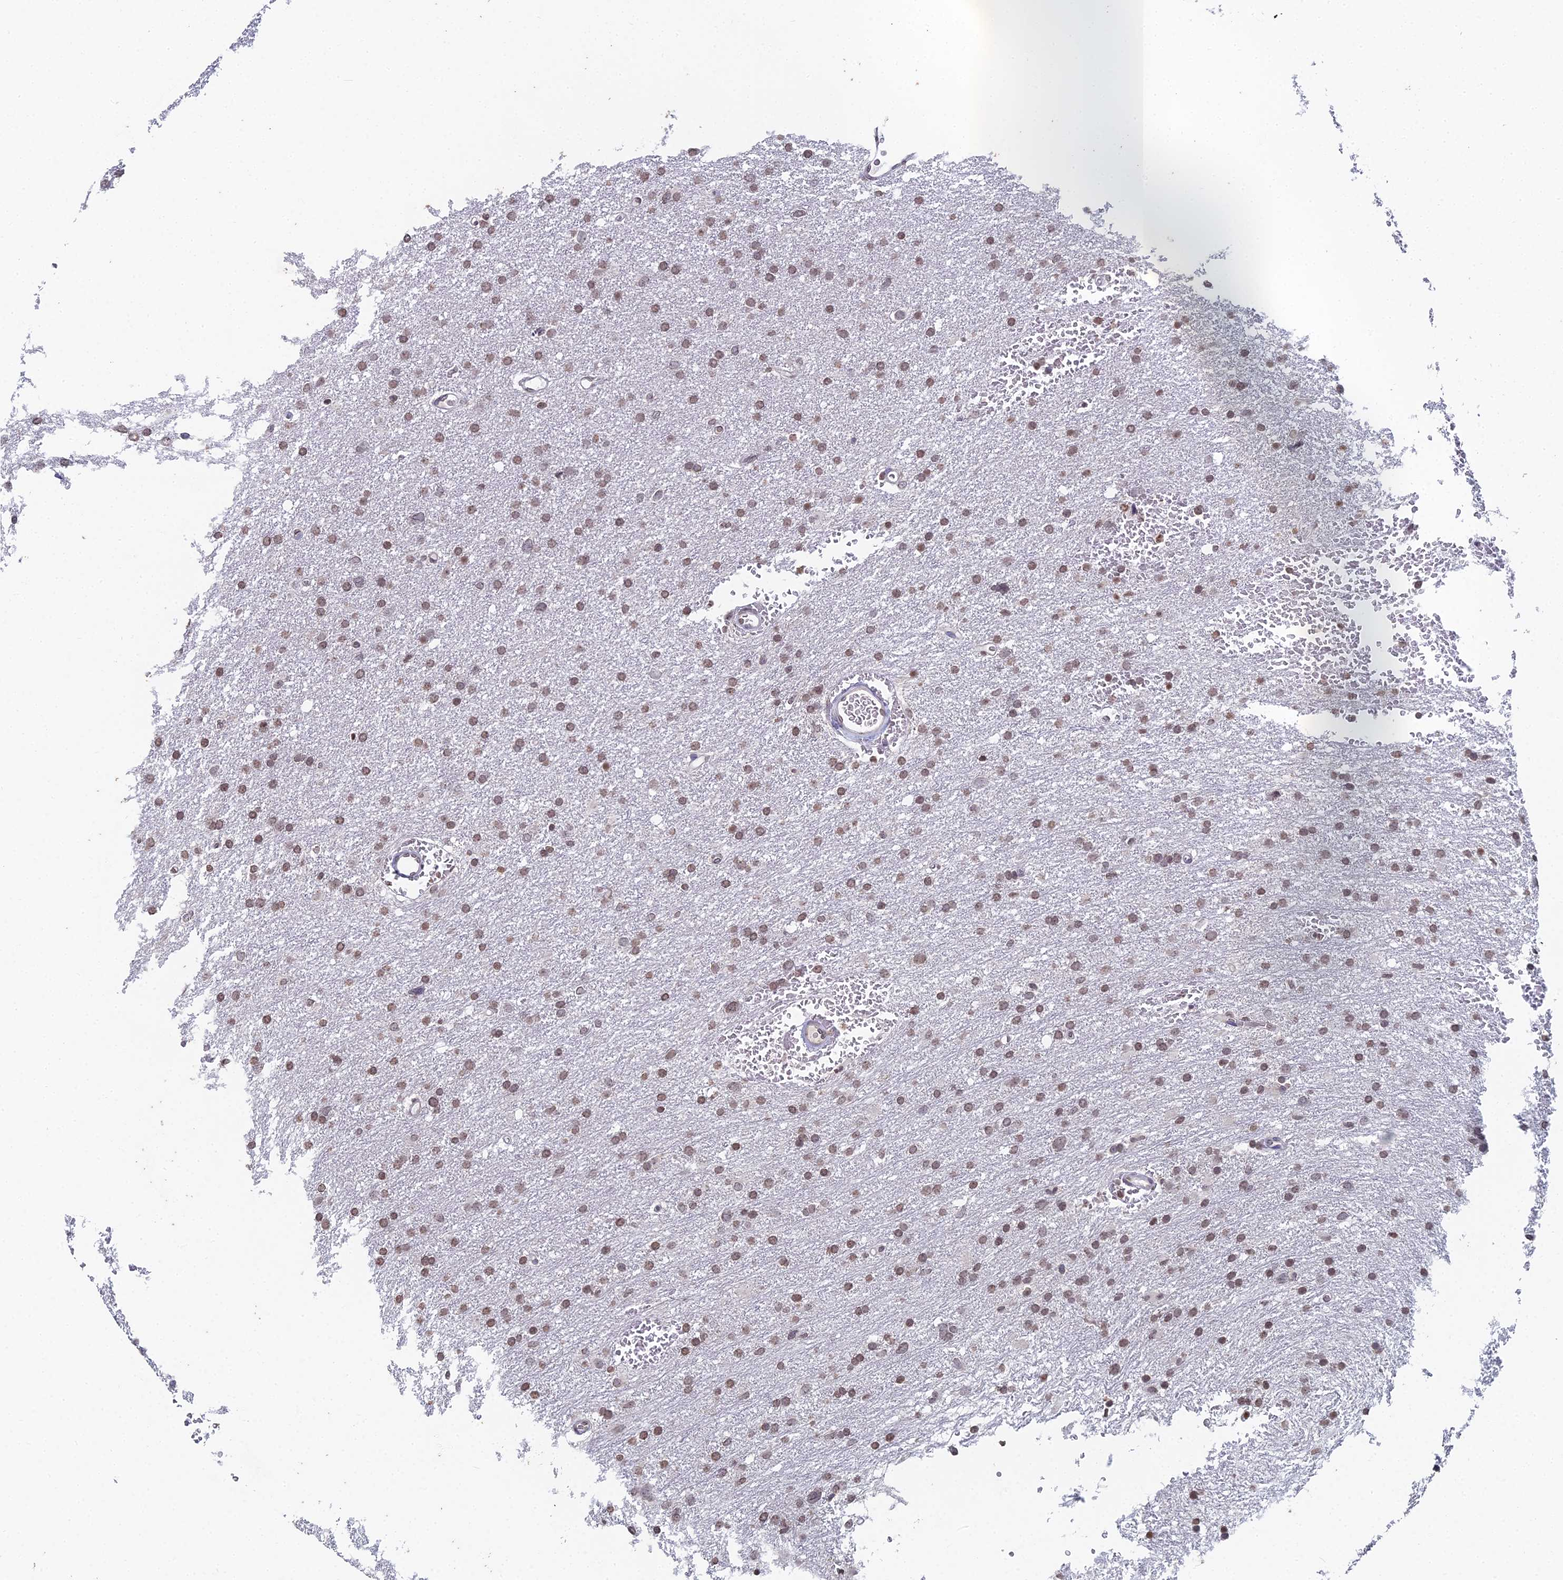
{"staining": {"intensity": "weak", "quantity": ">75%", "location": "nuclear"}, "tissue": "glioma", "cell_type": "Tumor cells", "image_type": "cancer", "snomed": [{"axis": "morphology", "description": "Glioma, malignant, High grade"}, {"axis": "topography", "description": "Cerebral cortex"}], "caption": "Immunohistochemistry of human glioma displays low levels of weak nuclear positivity in about >75% of tumor cells.", "gene": "PRR22", "patient": {"sex": "female", "age": 36}}